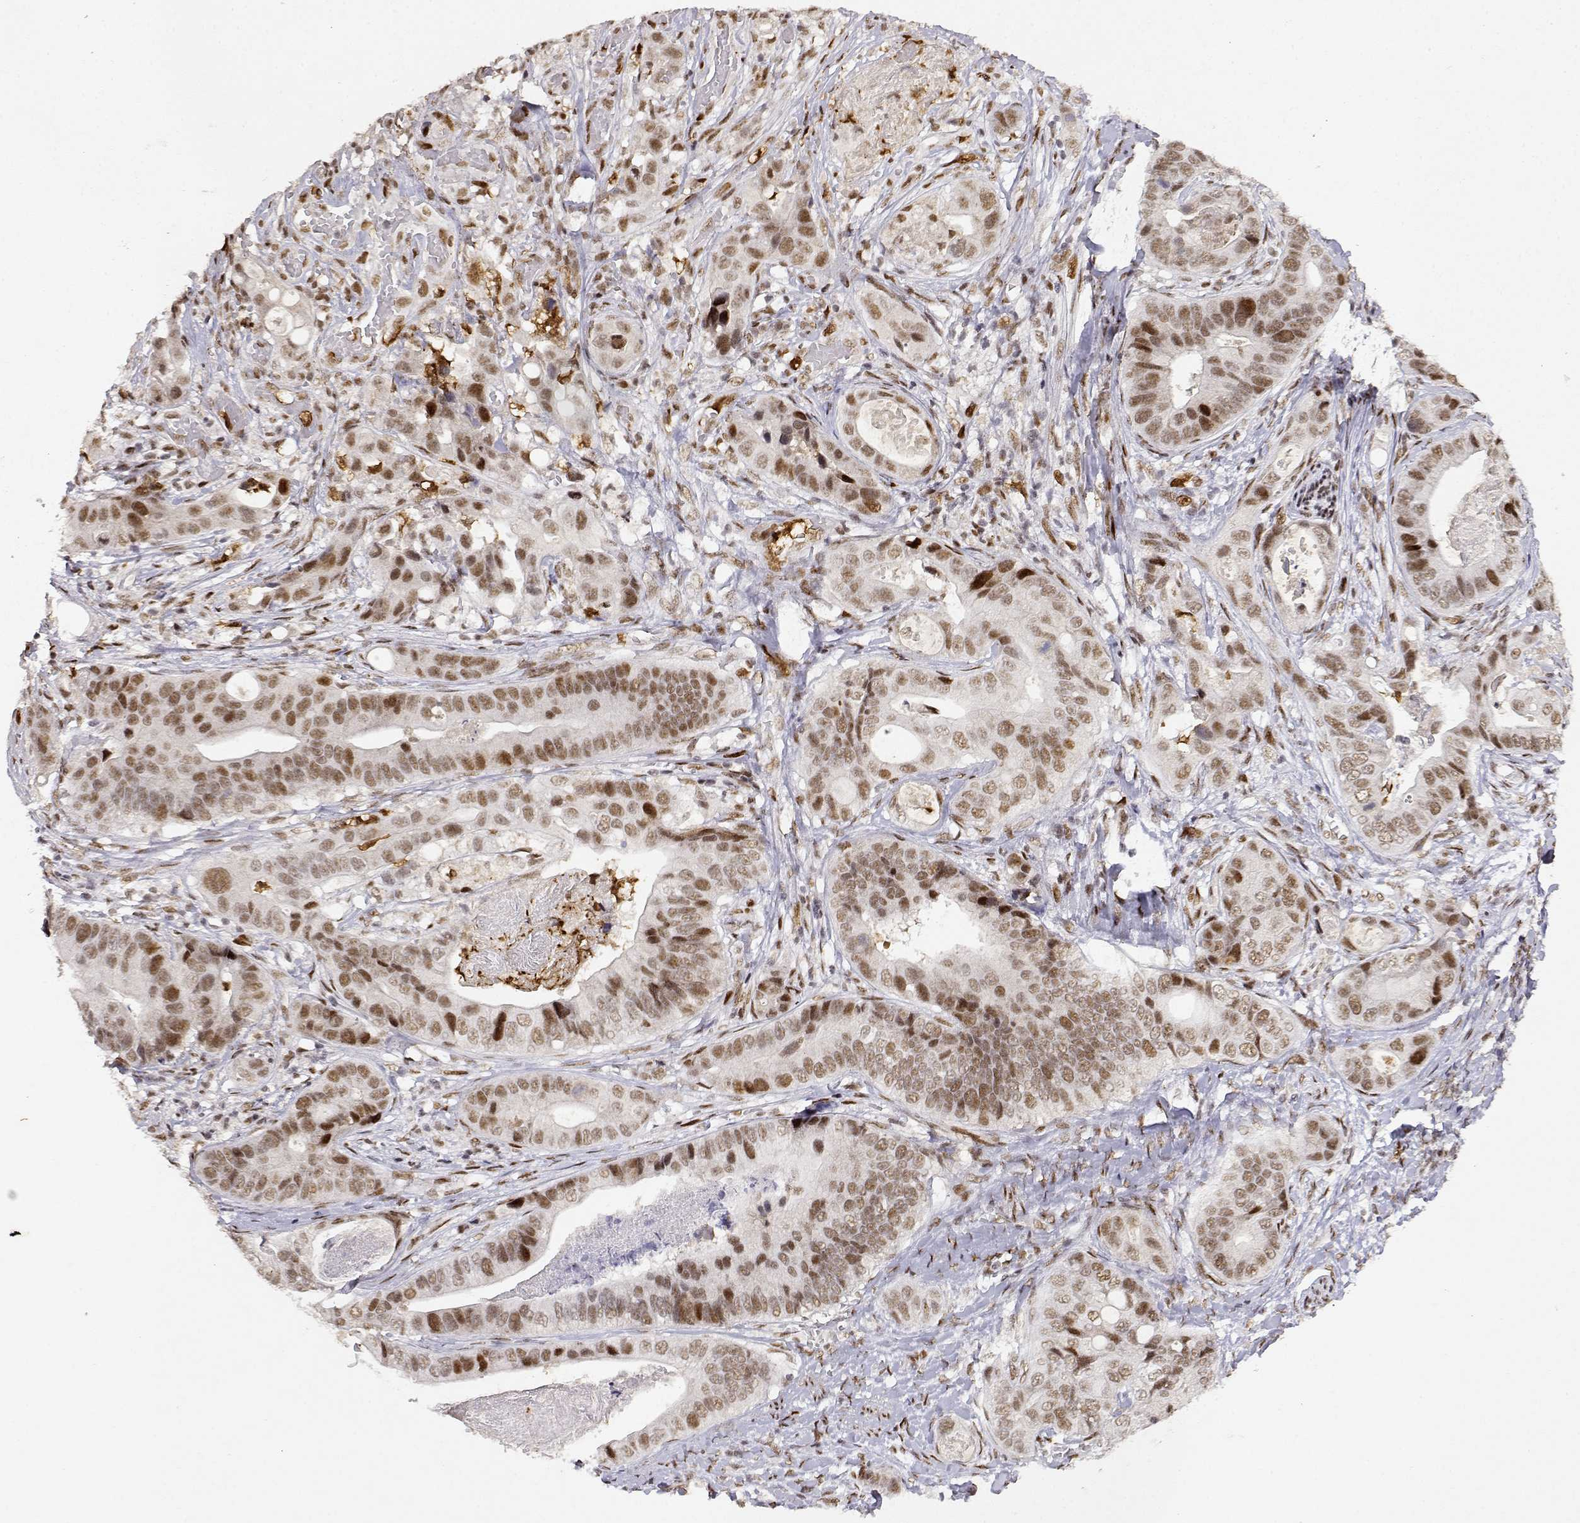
{"staining": {"intensity": "moderate", "quantity": ">75%", "location": "nuclear"}, "tissue": "stomach cancer", "cell_type": "Tumor cells", "image_type": "cancer", "snomed": [{"axis": "morphology", "description": "Adenocarcinoma, NOS"}, {"axis": "topography", "description": "Stomach"}], "caption": "Immunohistochemical staining of stomach cancer shows medium levels of moderate nuclear positivity in approximately >75% of tumor cells.", "gene": "RSF1", "patient": {"sex": "male", "age": 84}}